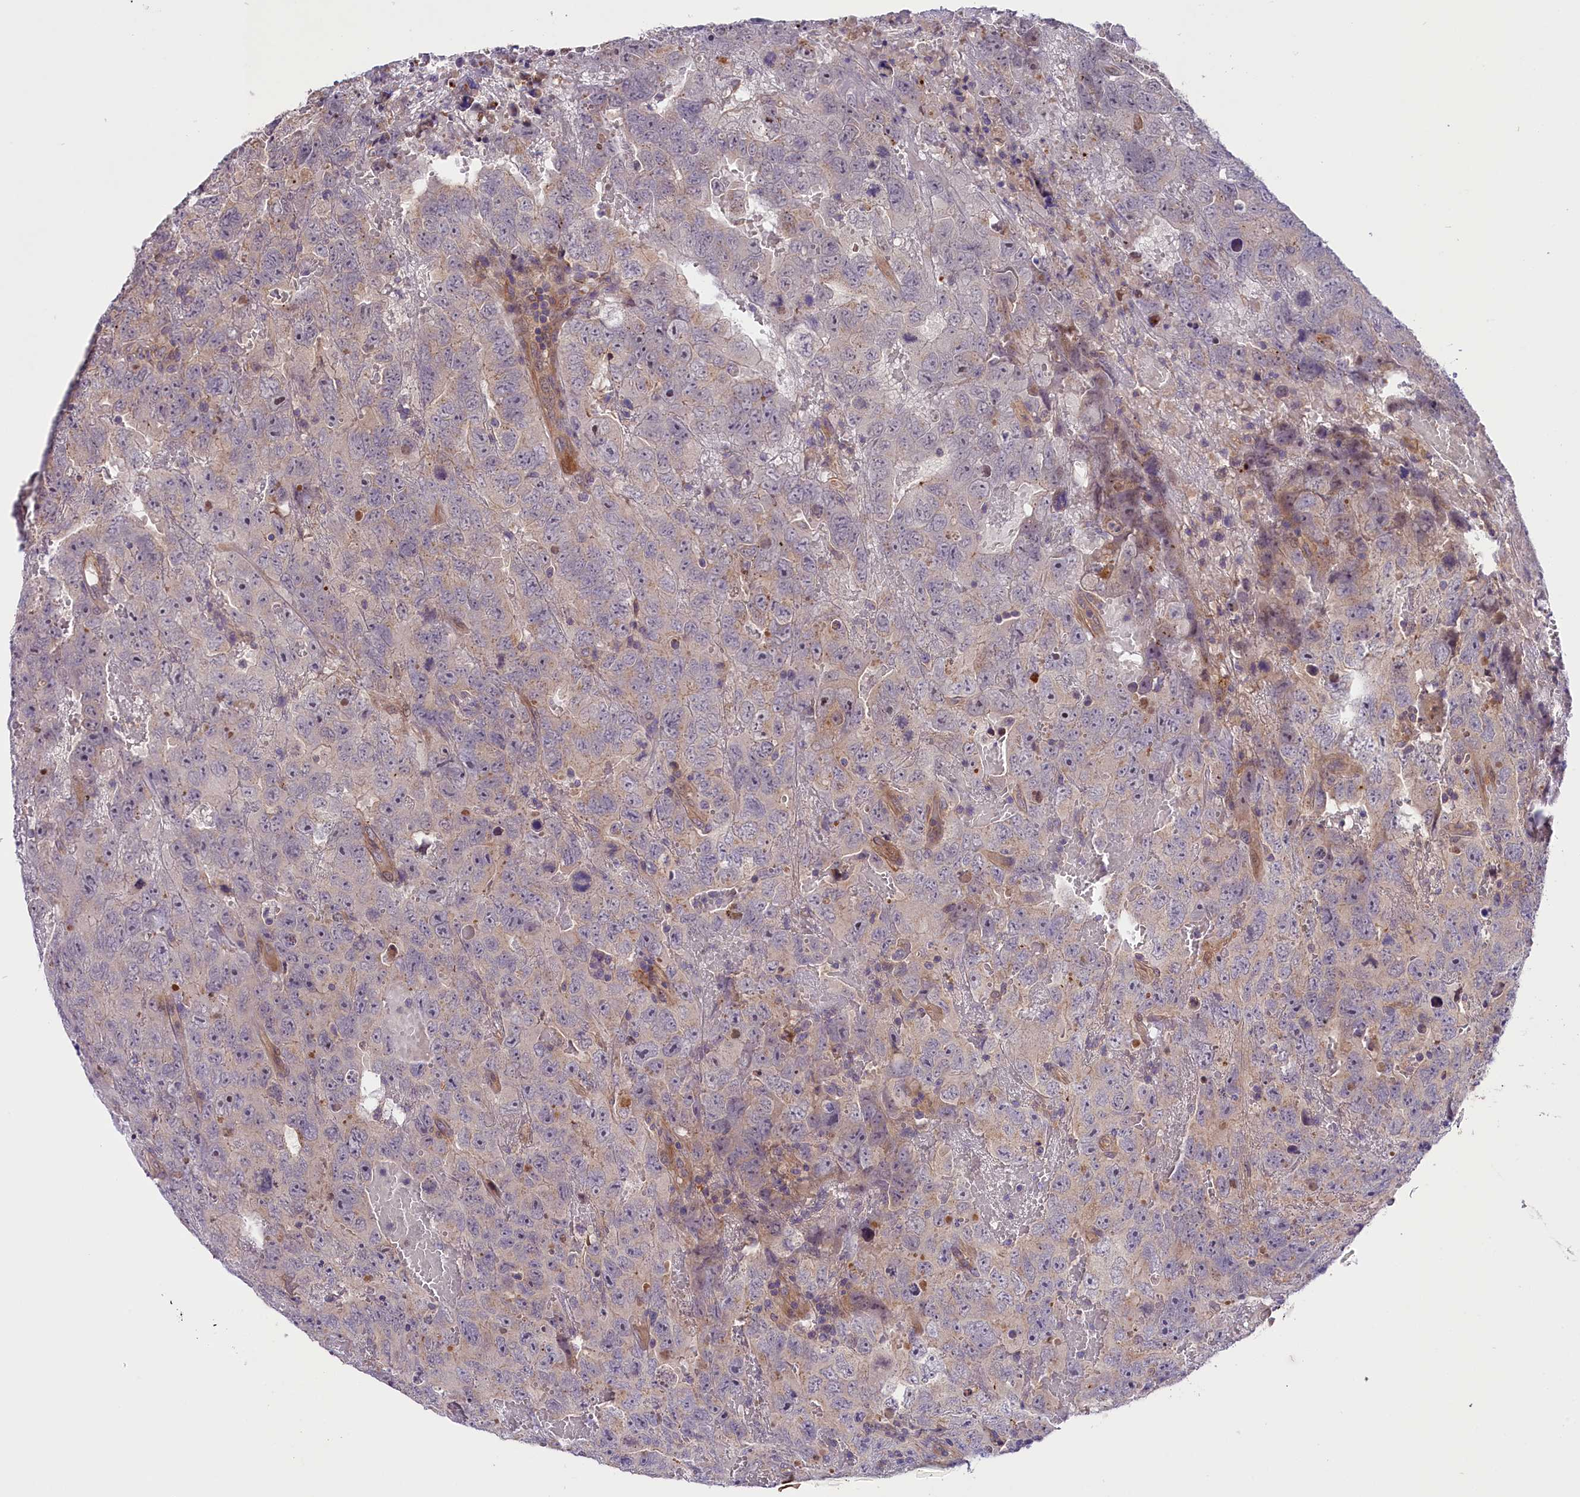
{"staining": {"intensity": "negative", "quantity": "none", "location": "none"}, "tissue": "testis cancer", "cell_type": "Tumor cells", "image_type": "cancer", "snomed": [{"axis": "morphology", "description": "Carcinoma, Embryonal, NOS"}, {"axis": "topography", "description": "Testis"}], "caption": "High power microscopy image of an immunohistochemistry (IHC) histopathology image of embryonal carcinoma (testis), revealing no significant positivity in tumor cells.", "gene": "COG8", "patient": {"sex": "male", "age": 45}}